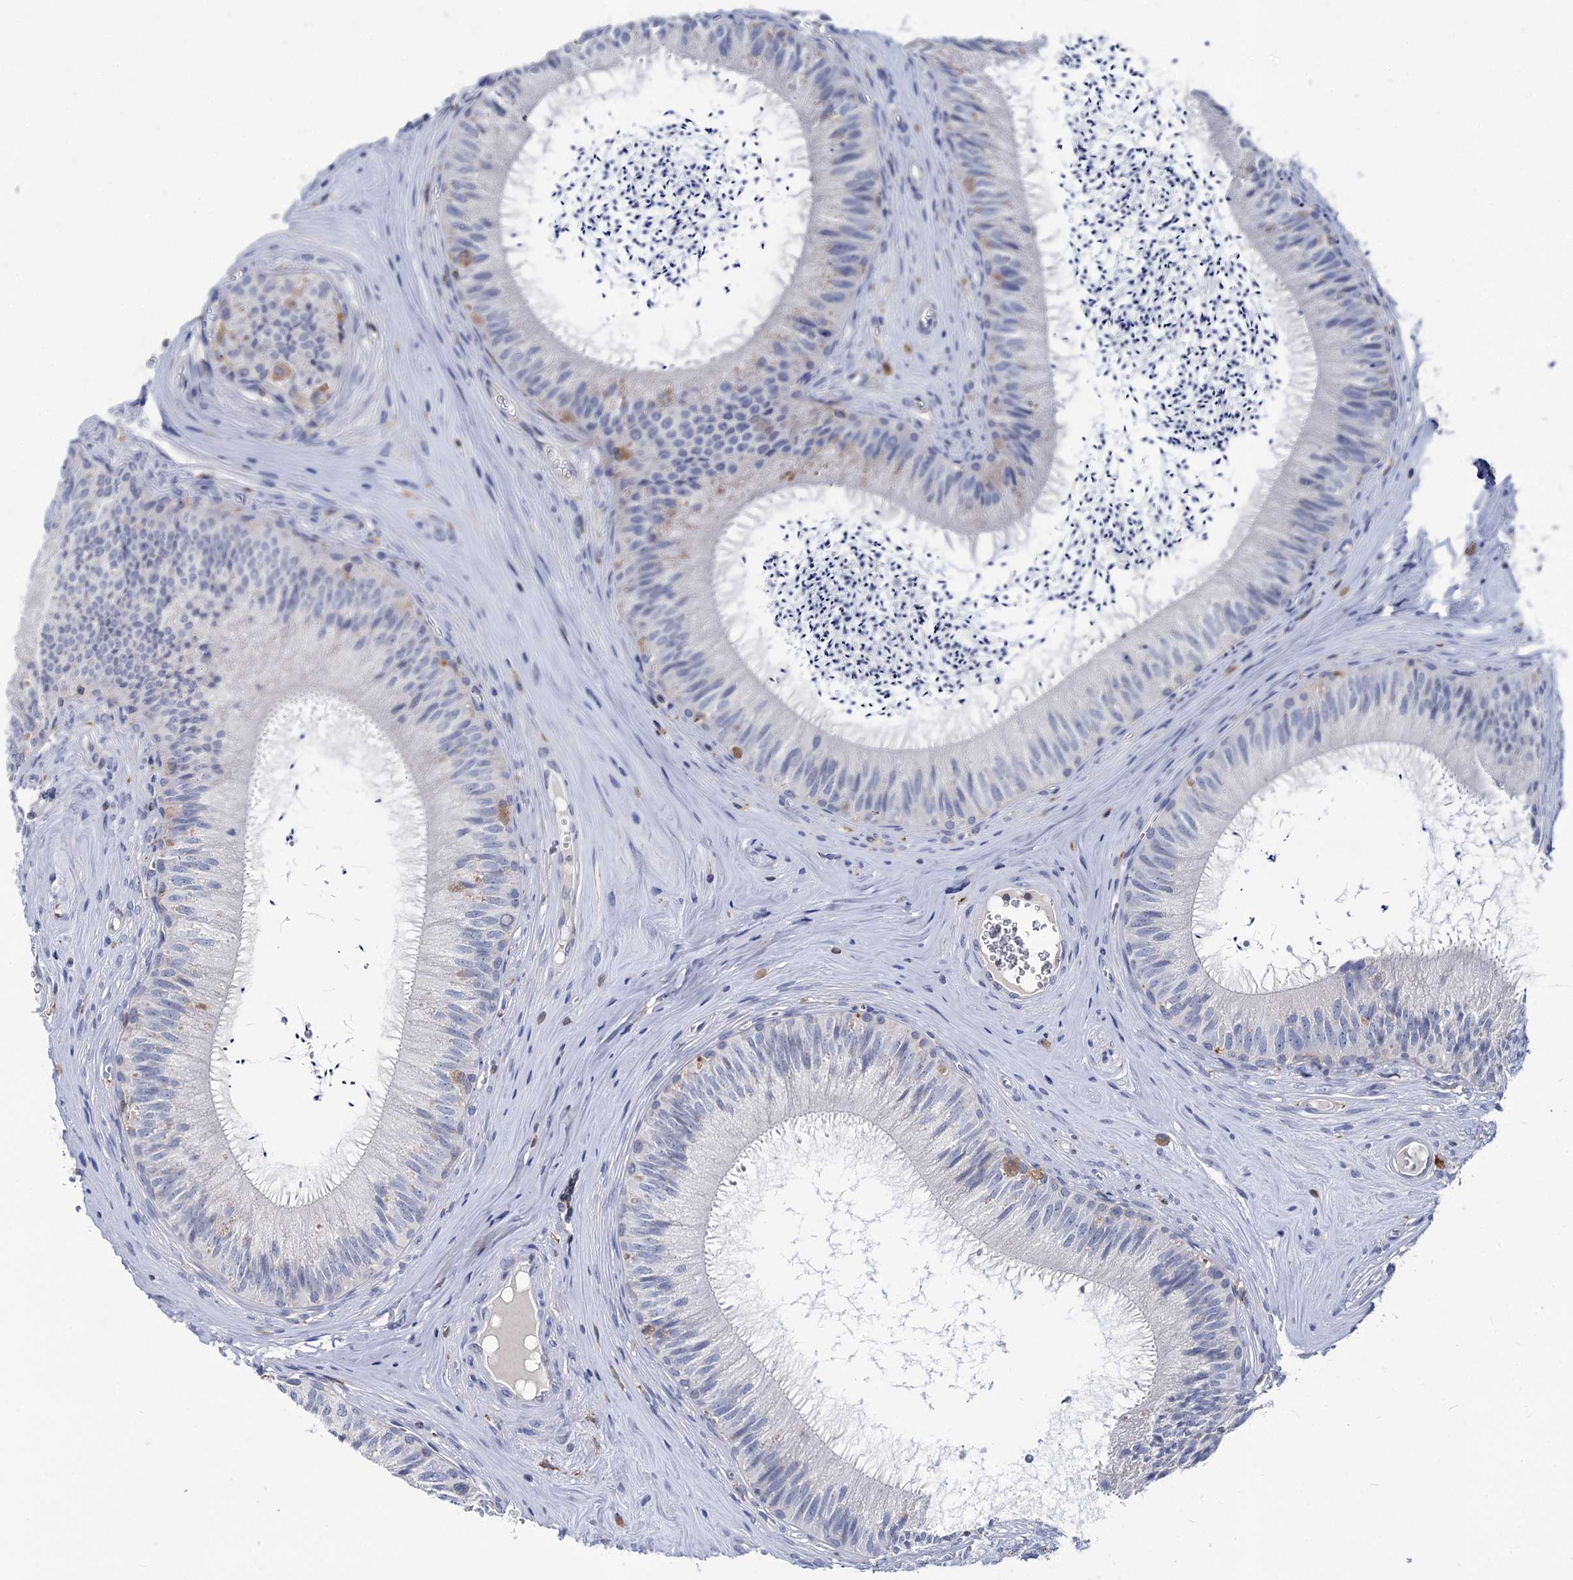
{"staining": {"intensity": "negative", "quantity": "none", "location": "none"}, "tissue": "epididymis", "cell_type": "Glandular cells", "image_type": "normal", "snomed": [{"axis": "morphology", "description": "Normal tissue, NOS"}, {"axis": "topography", "description": "Epididymis"}], "caption": "Glandular cells are negative for brown protein staining in unremarkable epididymis. Brightfield microscopy of immunohistochemistry stained with DAB (3,3'-diaminobenzidine) (brown) and hematoxylin (blue), captured at high magnification.", "gene": "RHOG", "patient": {"sex": "male", "age": 46}}